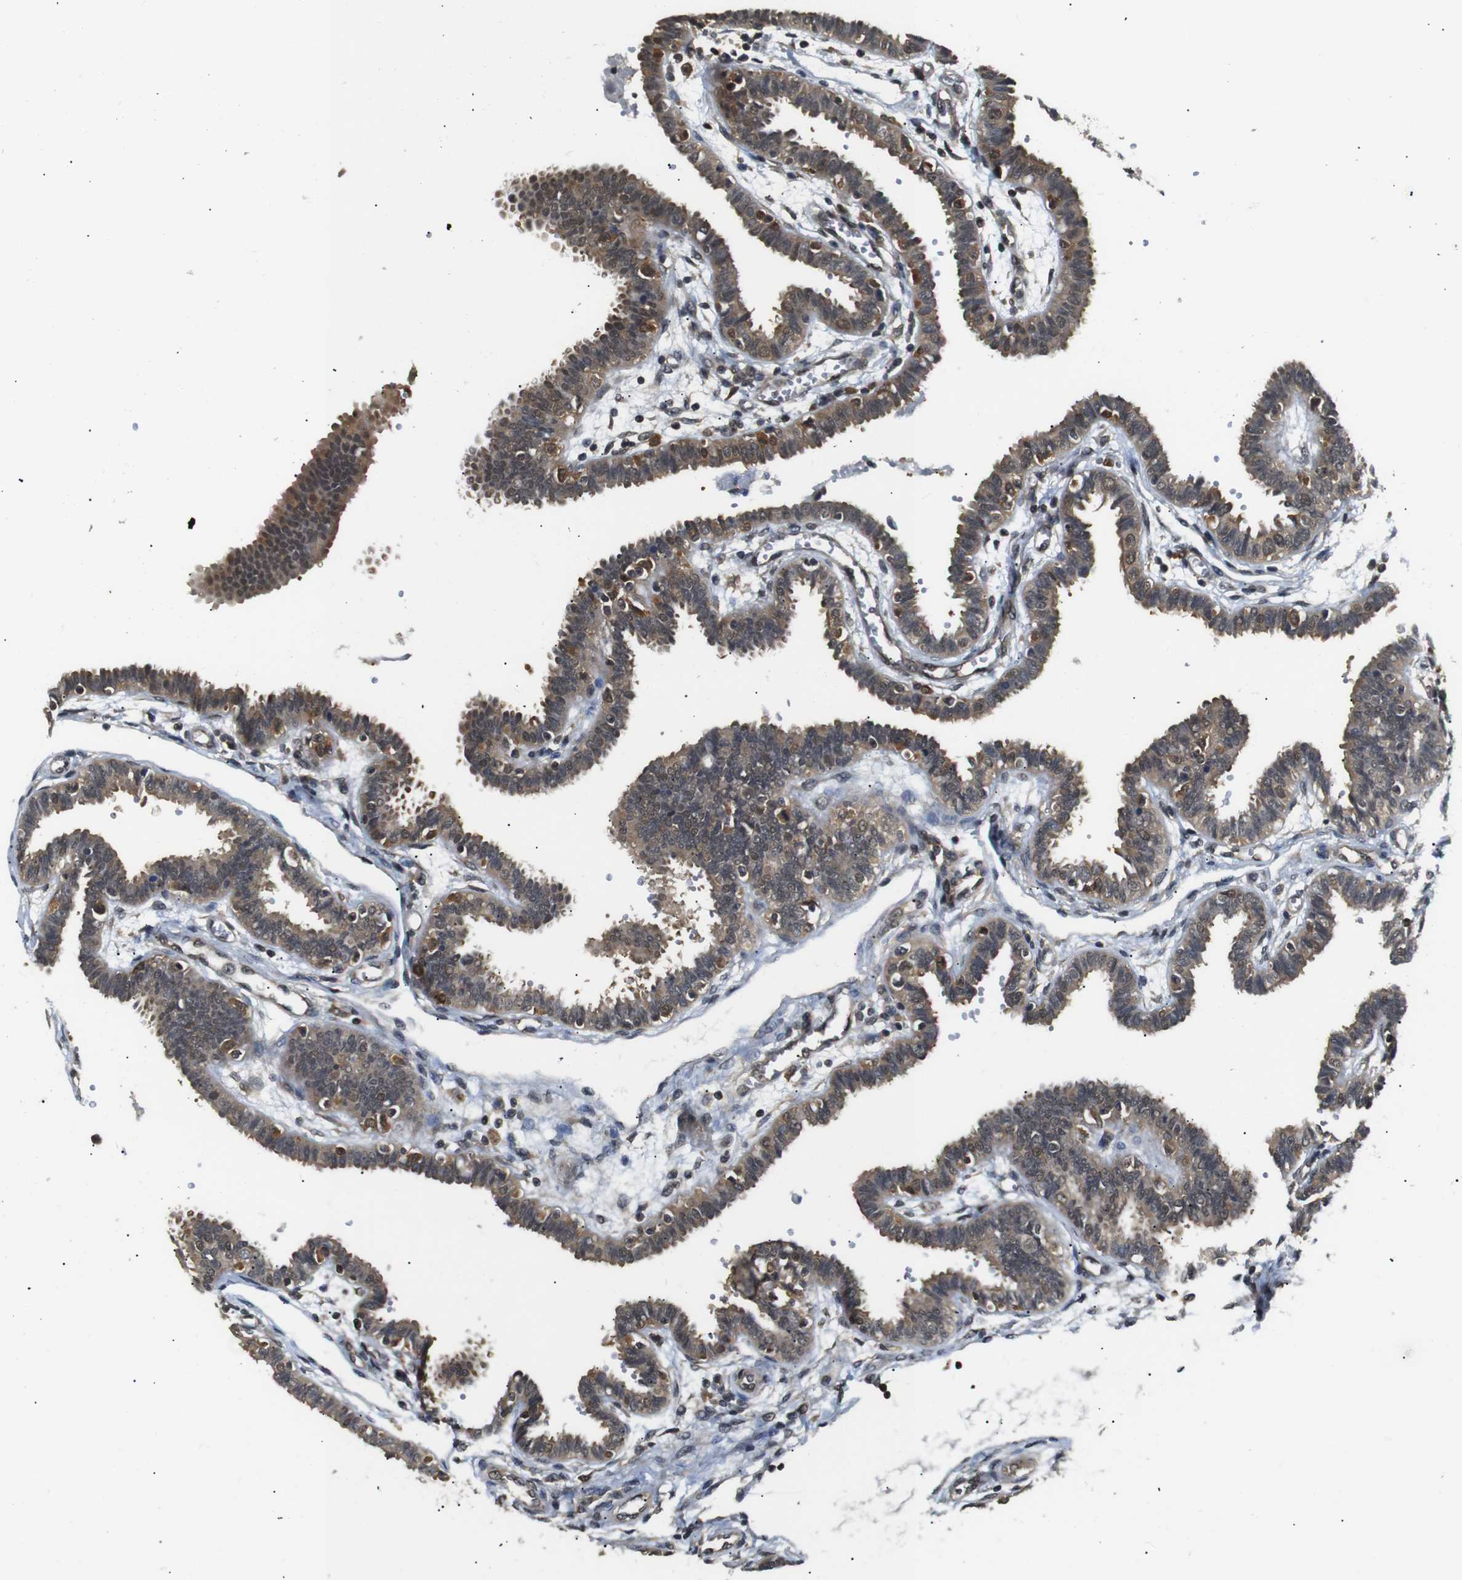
{"staining": {"intensity": "moderate", "quantity": ">75%", "location": "cytoplasmic/membranous,nuclear"}, "tissue": "fallopian tube", "cell_type": "Glandular cells", "image_type": "normal", "snomed": [{"axis": "morphology", "description": "Normal tissue, NOS"}, {"axis": "topography", "description": "Fallopian tube"}], "caption": "Fallopian tube was stained to show a protein in brown. There is medium levels of moderate cytoplasmic/membranous,nuclear staining in approximately >75% of glandular cells. The staining was performed using DAB (3,3'-diaminobenzidine) to visualize the protein expression in brown, while the nuclei were stained in blue with hematoxylin (Magnification: 20x).", "gene": "UBXN1", "patient": {"sex": "female", "age": 32}}